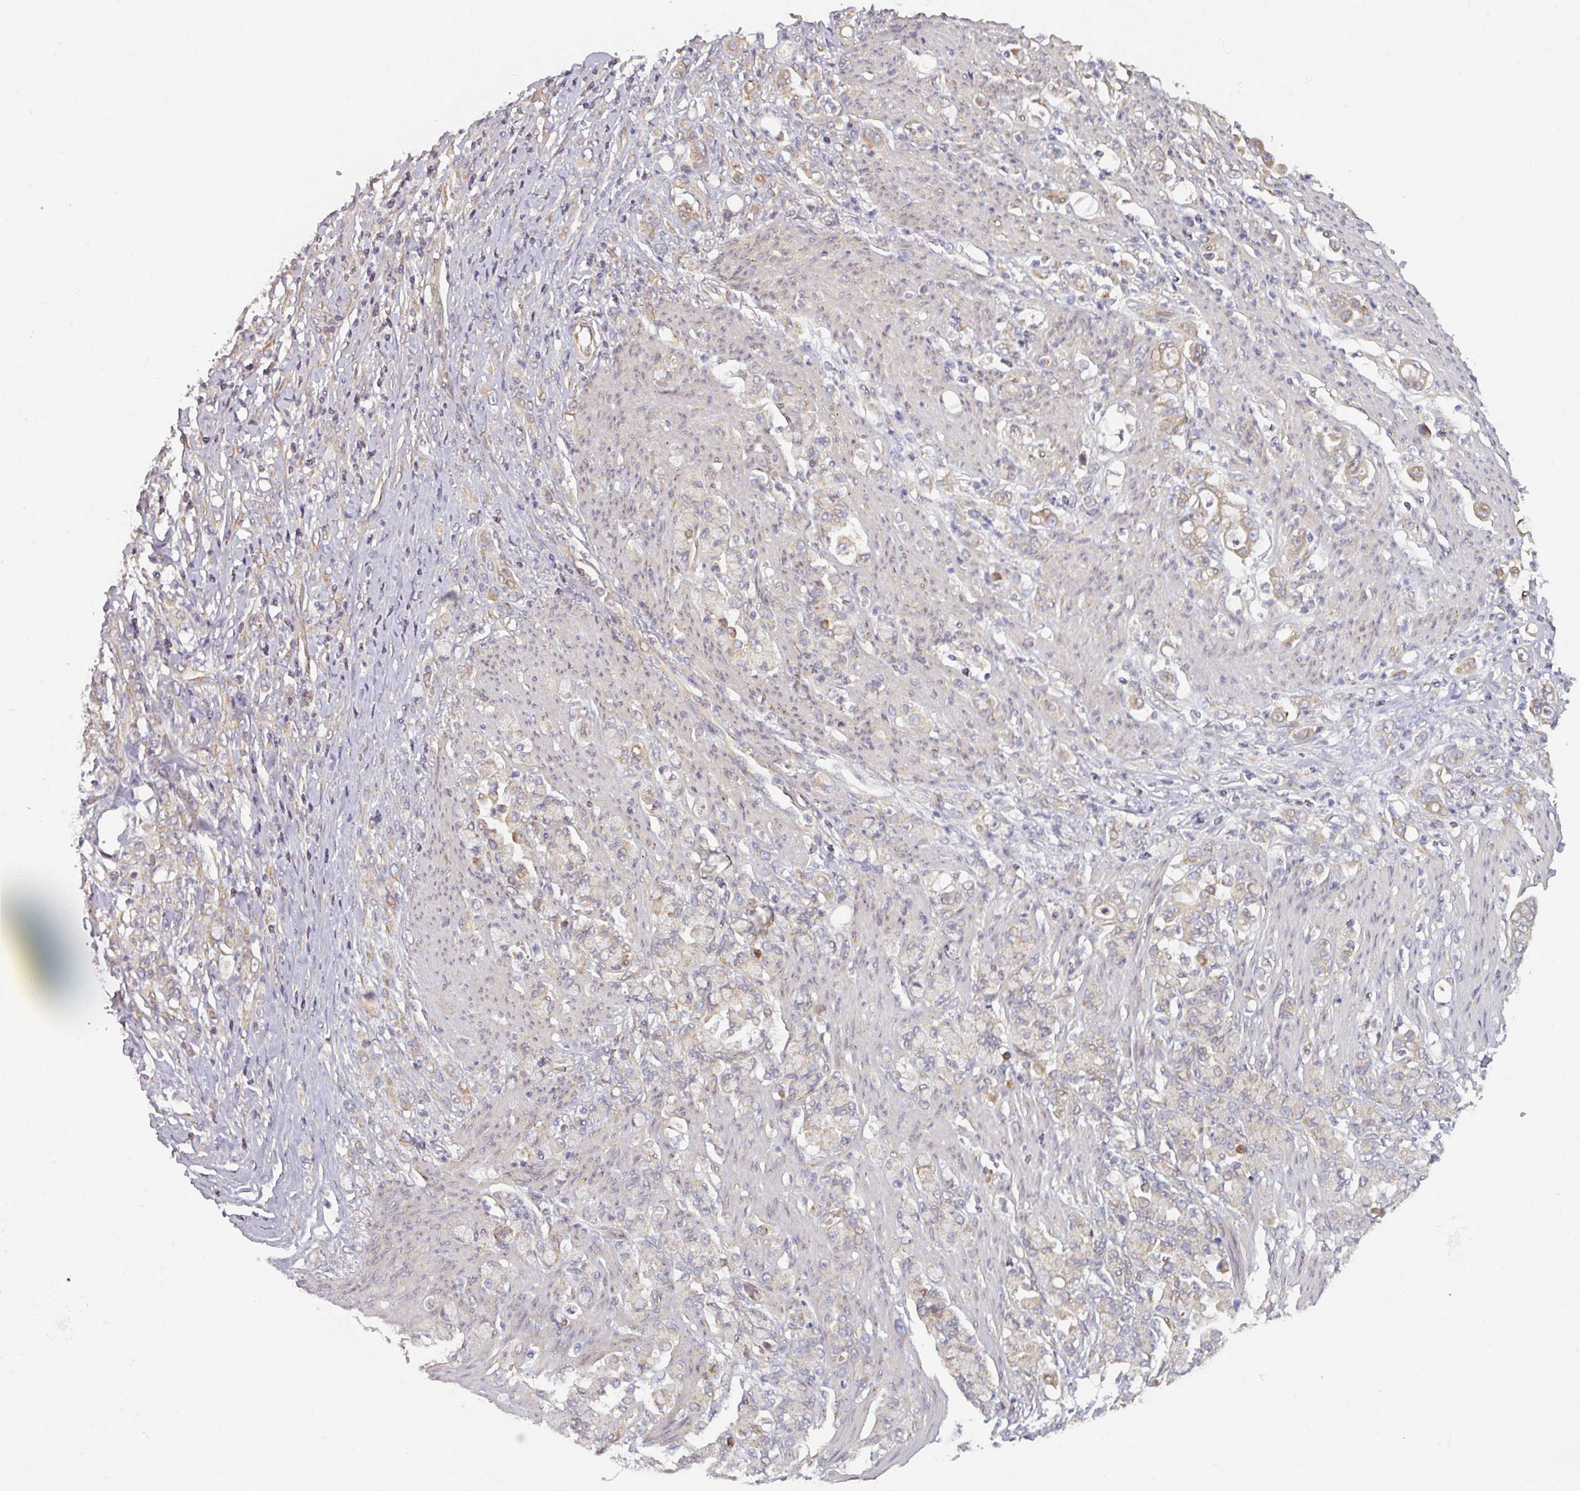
{"staining": {"intensity": "negative", "quantity": "none", "location": "none"}, "tissue": "stomach cancer", "cell_type": "Tumor cells", "image_type": "cancer", "snomed": [{"axis": "morphology", "description": "Normal tissue, NOS"}, {"axis": "morphology", "description": "Adenocarcinoma, NOS"}, {"axis": "topography", "description": "Stomach"}], "caption": "Human stomach cancer stained for a protein using immunohistochemistry reveals no positivity in tumor cells.", "gene": "TAPT1", "patient": {"sex": "female", "age": 79}}